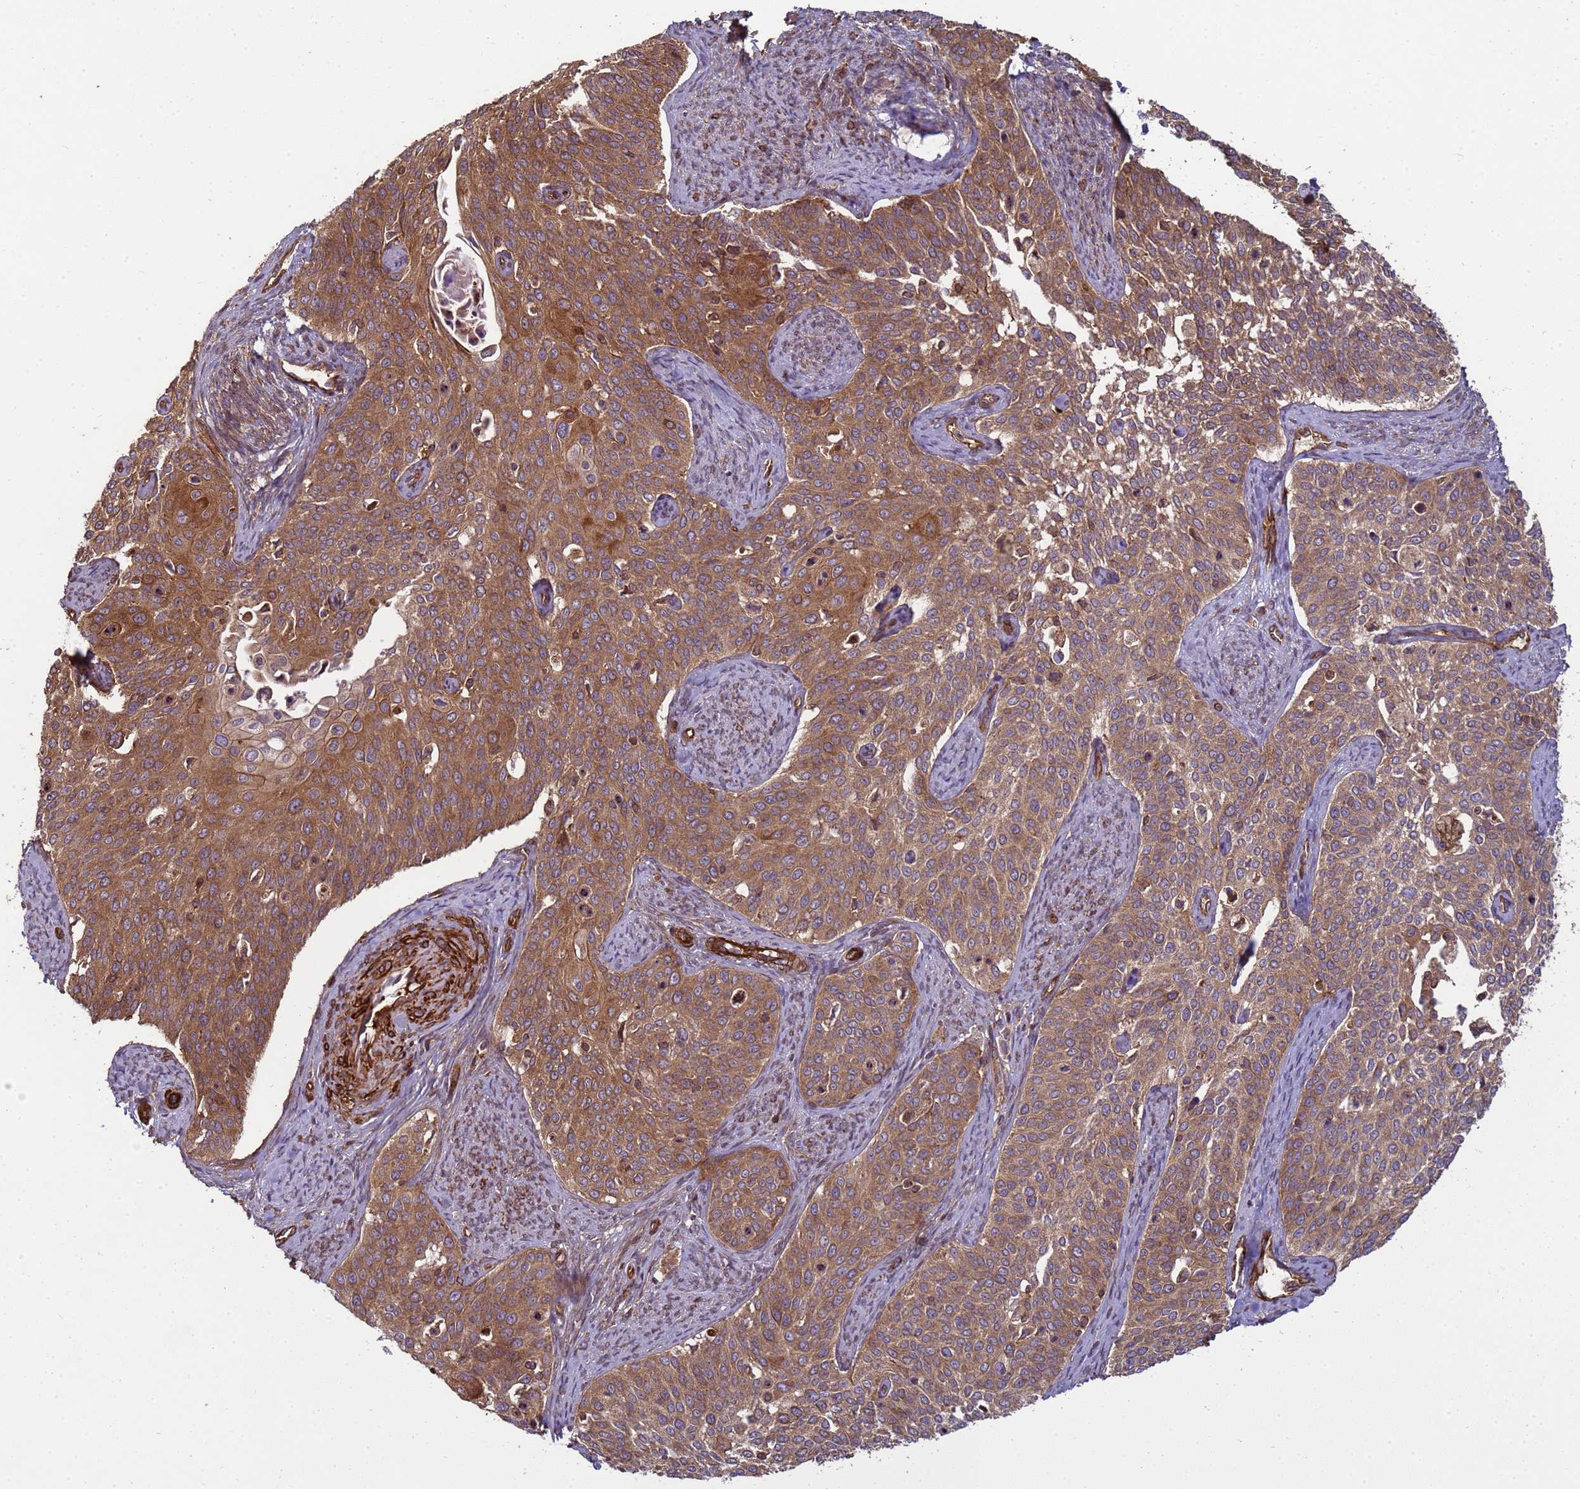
{"staining": {"intensity": "moderate", "quantity": ">75%", "location": "cytoplasmic/membranous"}, "tissue": "cervical cancer", "cell_type": "Tumor cells", "image_type": "cancer", "snomed": [{"axis": "morphology", "description": "Squamous cell carcinoma, NOS"}, {"axis": "topography", "description": "Cervix"}], "caption": "Protein expression analysis of cervical cancer (squamous cell carcinoma) shows moderate cytoplasmic/membranous positivity in about >75% of tumor cells.", "gene": "CNOT1", "patient": {"sex": "female", "age": 44}}